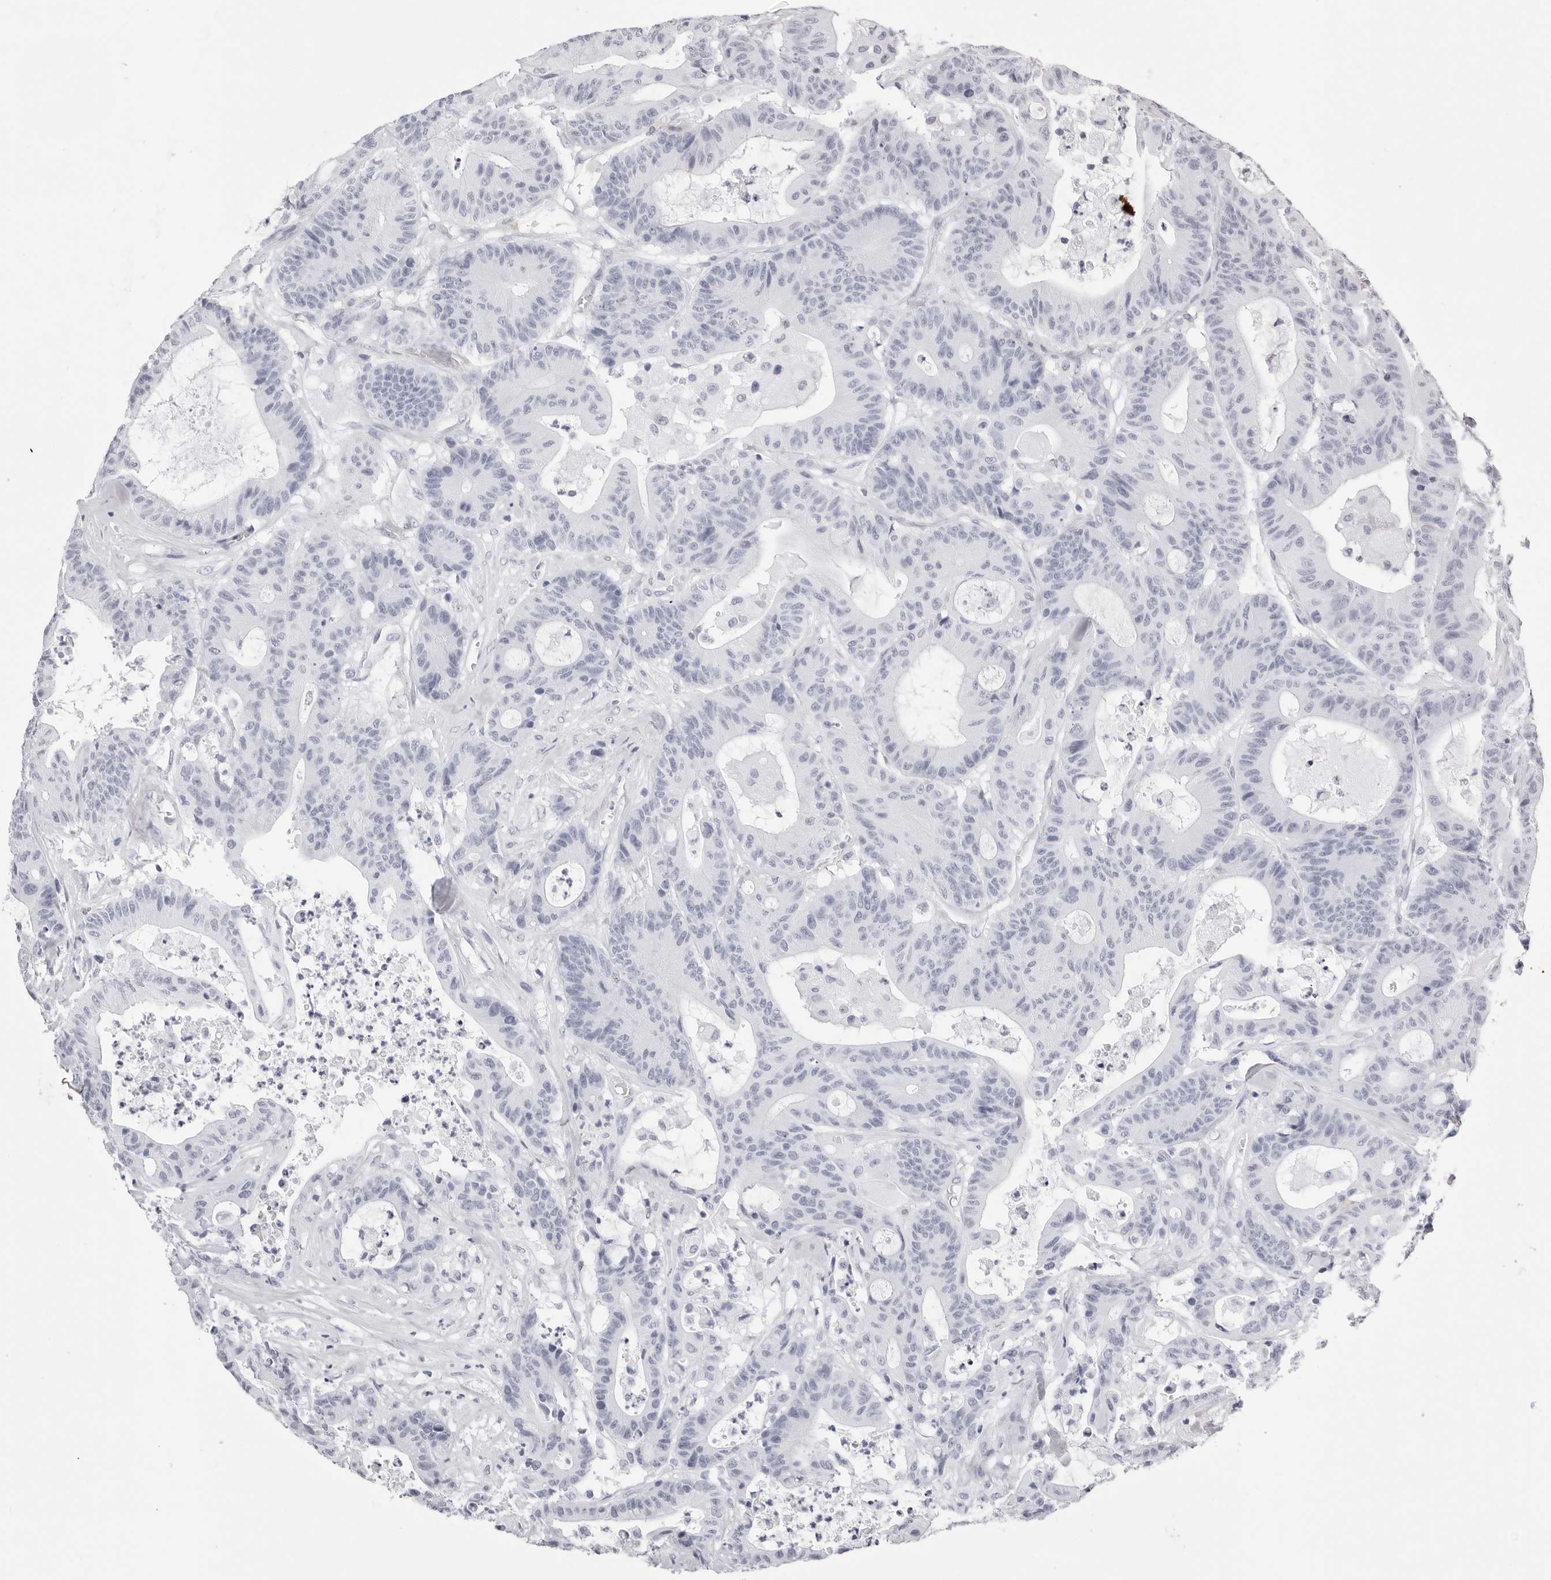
{"staining": {"intensity": "negative", "quantity": "none", "location": "none"}, "tissue": "colorectal cancer", "cell_type": "Tumor cells", "image_type": "cancer", "snomed": [{"axis": "morphology", "description": "Adenocarcinoma, NOS"}, {"axis": "topography", "description": "Colon"}], "caption": "This is an immunohistochemistry image of human colorectal cancer. There is no staining in tumor cells.", "gene": "RHO", "patient": {"sex": "female", "age": 84}}